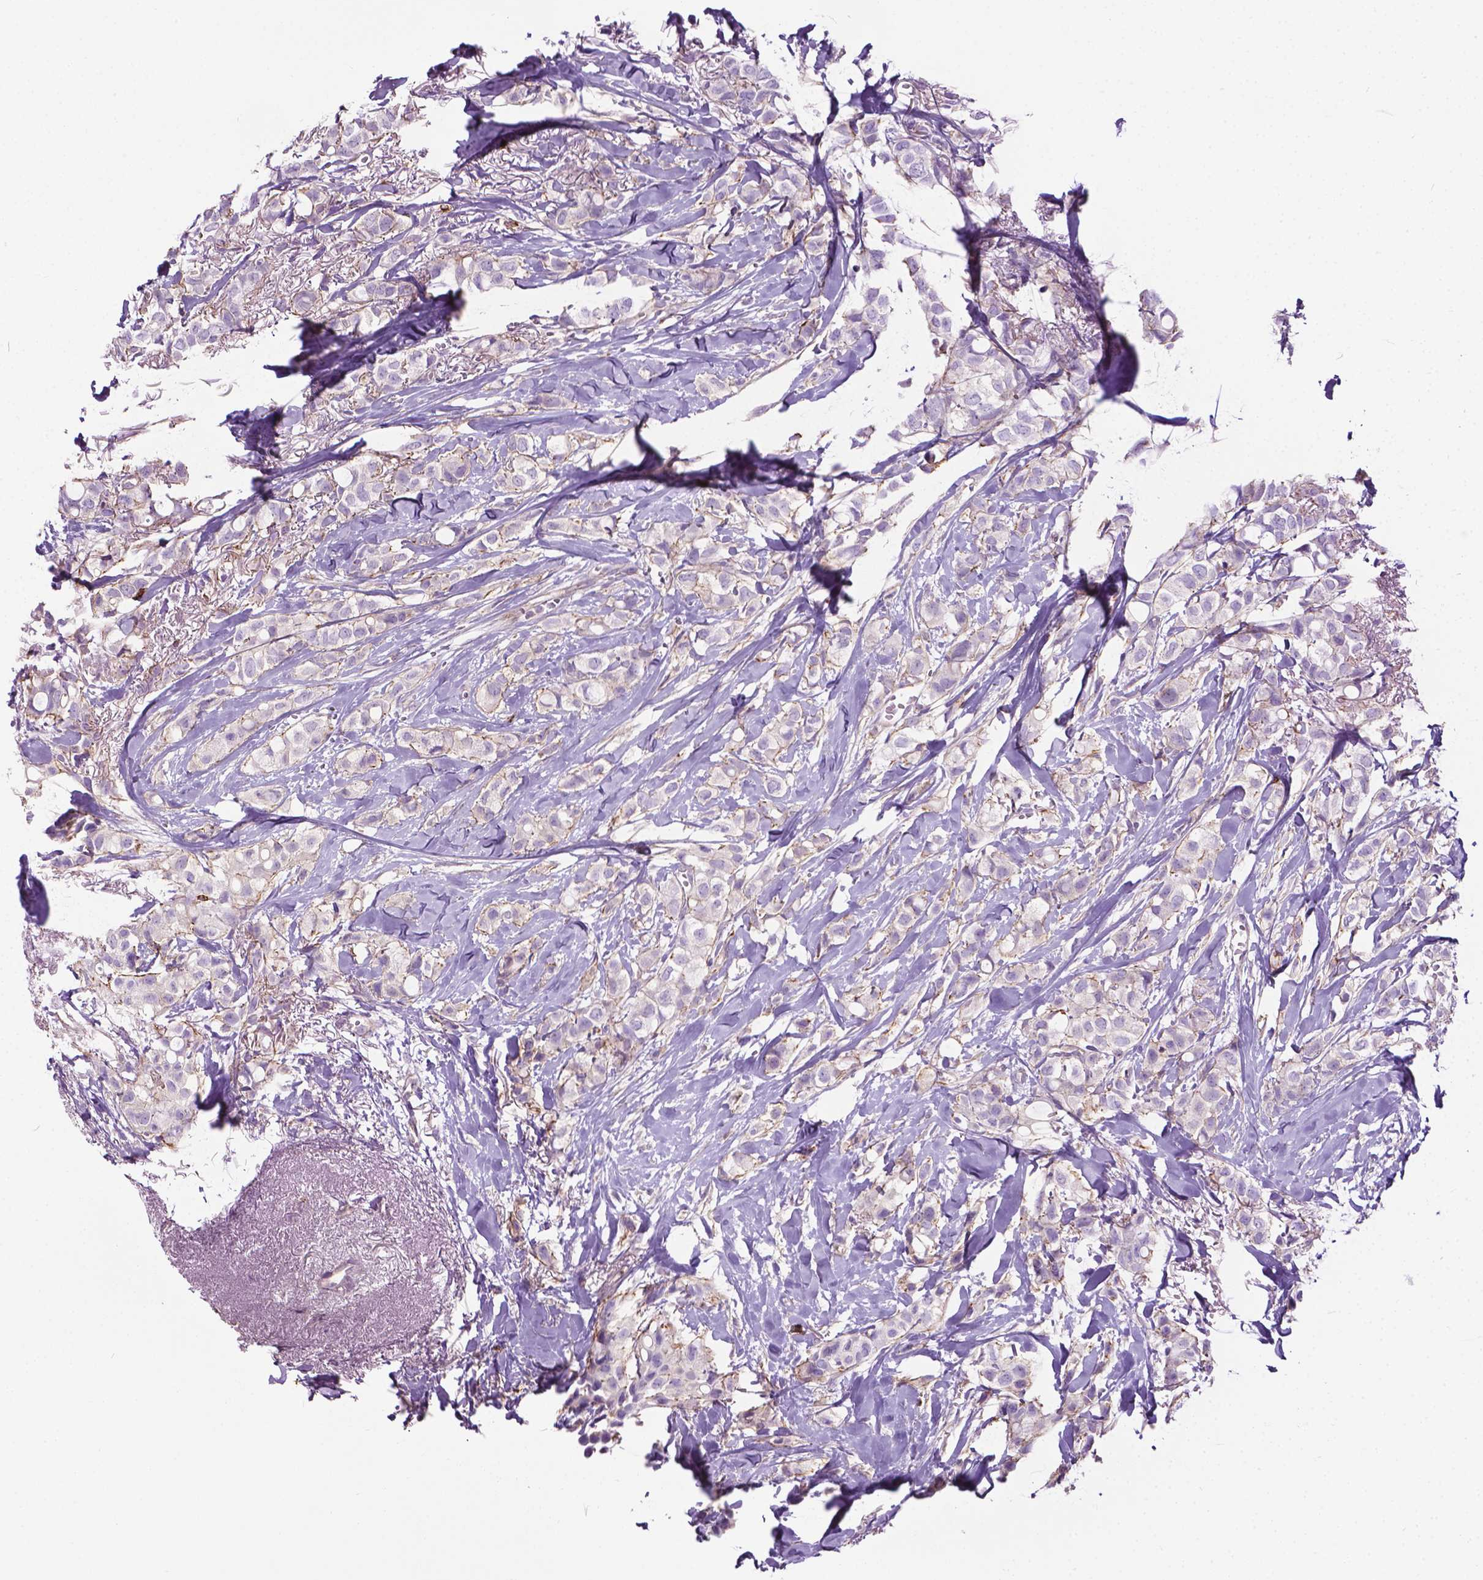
{"staining": {"intensity": "negative", "quantity": "none", "location": "none"}, "tissue": "breast cancer", "cell_type": "Tumor cells", "image_type": "cancer", "snomed": [{"axis": "morphology", "description": "Duct carcinoma"}, {"axis": "topography", "description": "Breast"}], "caption": "The micrograph demonstrates no significant positivity in tumor cells of breast invasive ductal carcinoma. Nuclei are stained in blue.", "gene": "SPECC1L", "patient": {"sex": "female", "age": 85}}